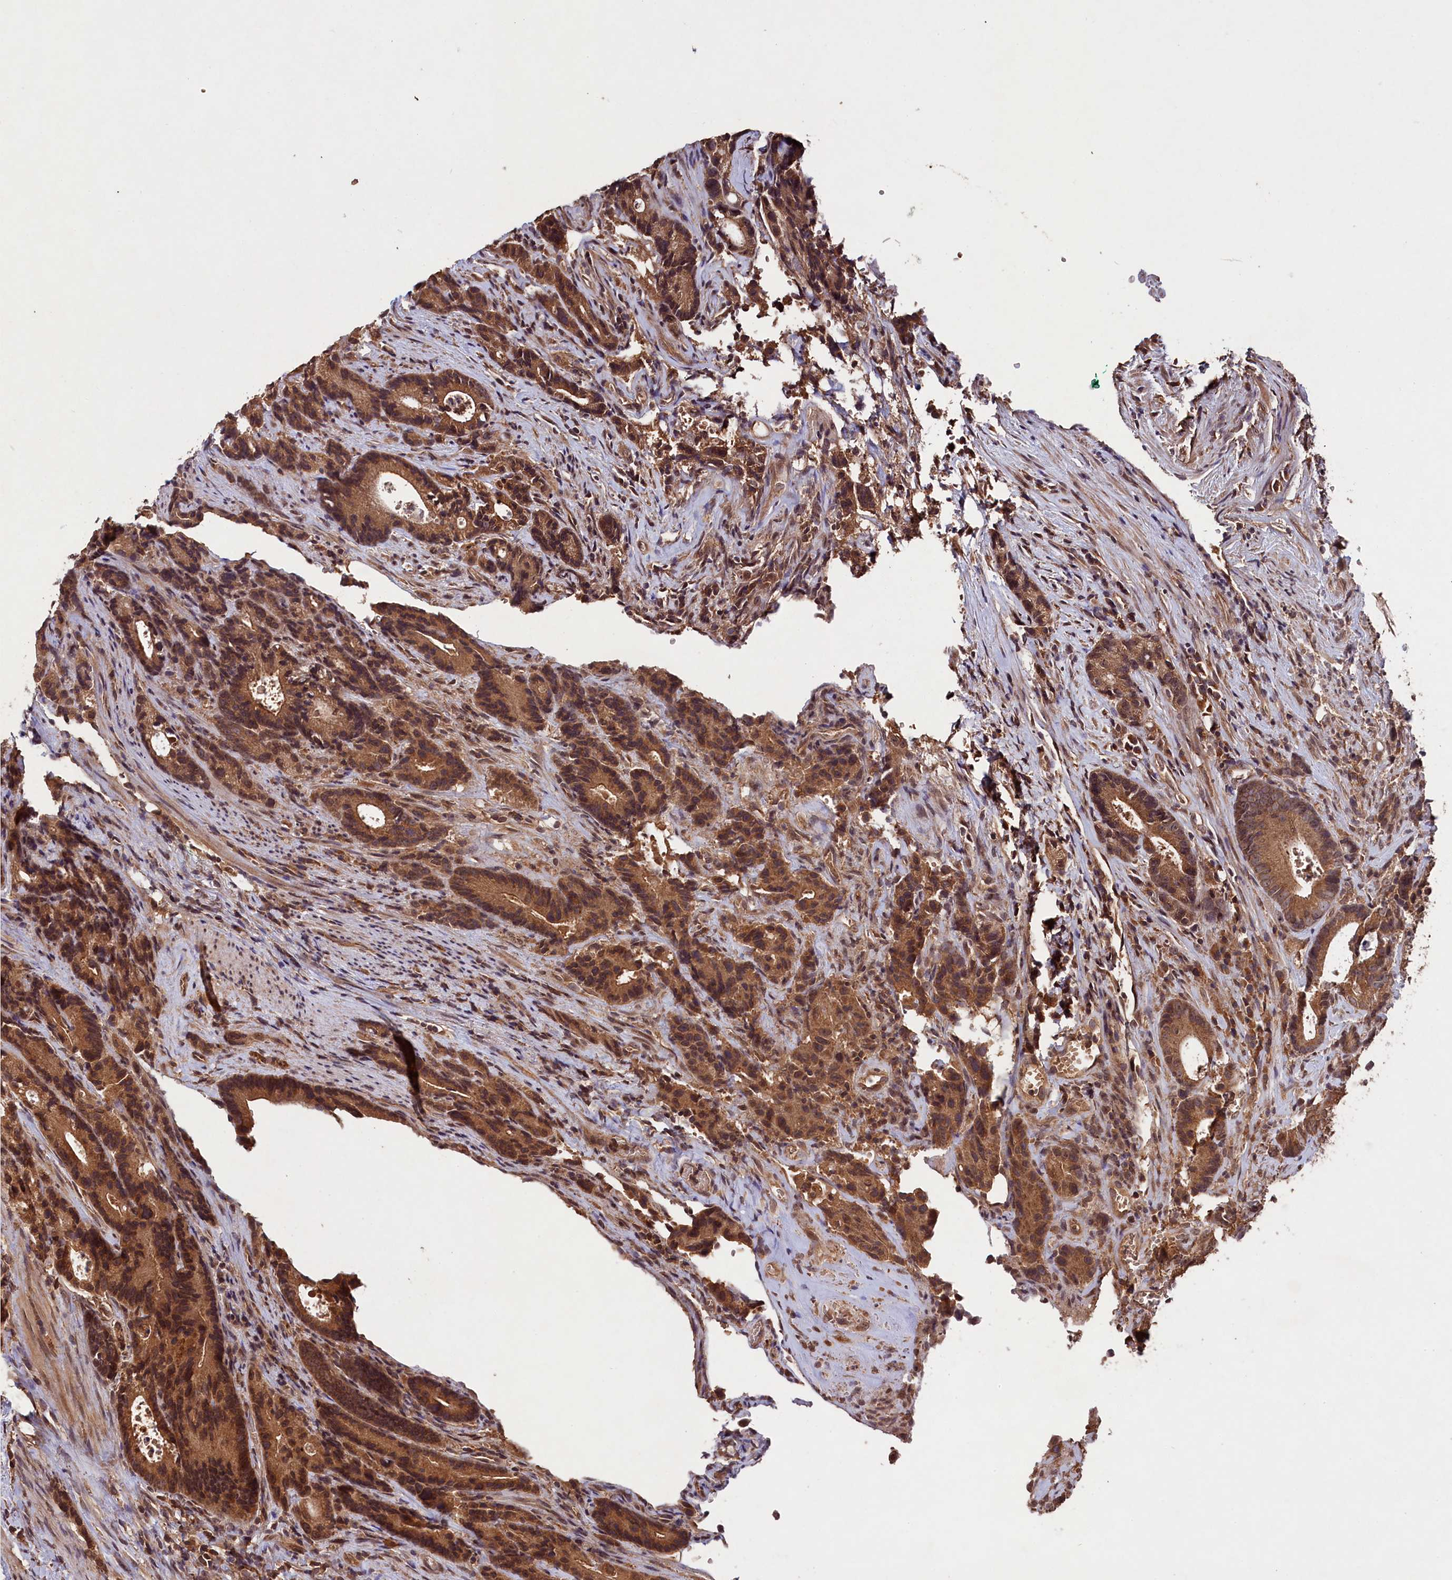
{"staining": {"intensity": "moderate", "quantity": ">75%", "location": "cytoplasmic/membranous"}, "tissue": "colorectal cancer", "cell_type": "Tumor cells", "image_type": "cancer", "snomed": [{"axis": "morphology", "description": "Adenocarcinoma, NOS"}, {"axis": "topography", "description": "Colon"}], "caption": "IHC (DAB) staining of human colorectal adenocarcinoma displays moderate cytoplasmic/membranous protein positivity in approximately >75% of tumor cells. (DAB (3,3'-diaminobenzidine) = brown stain, brightfield microscopy at high magnification).", "gene": "CHAC1", "patient": {"sex": "female", "age": 57}}